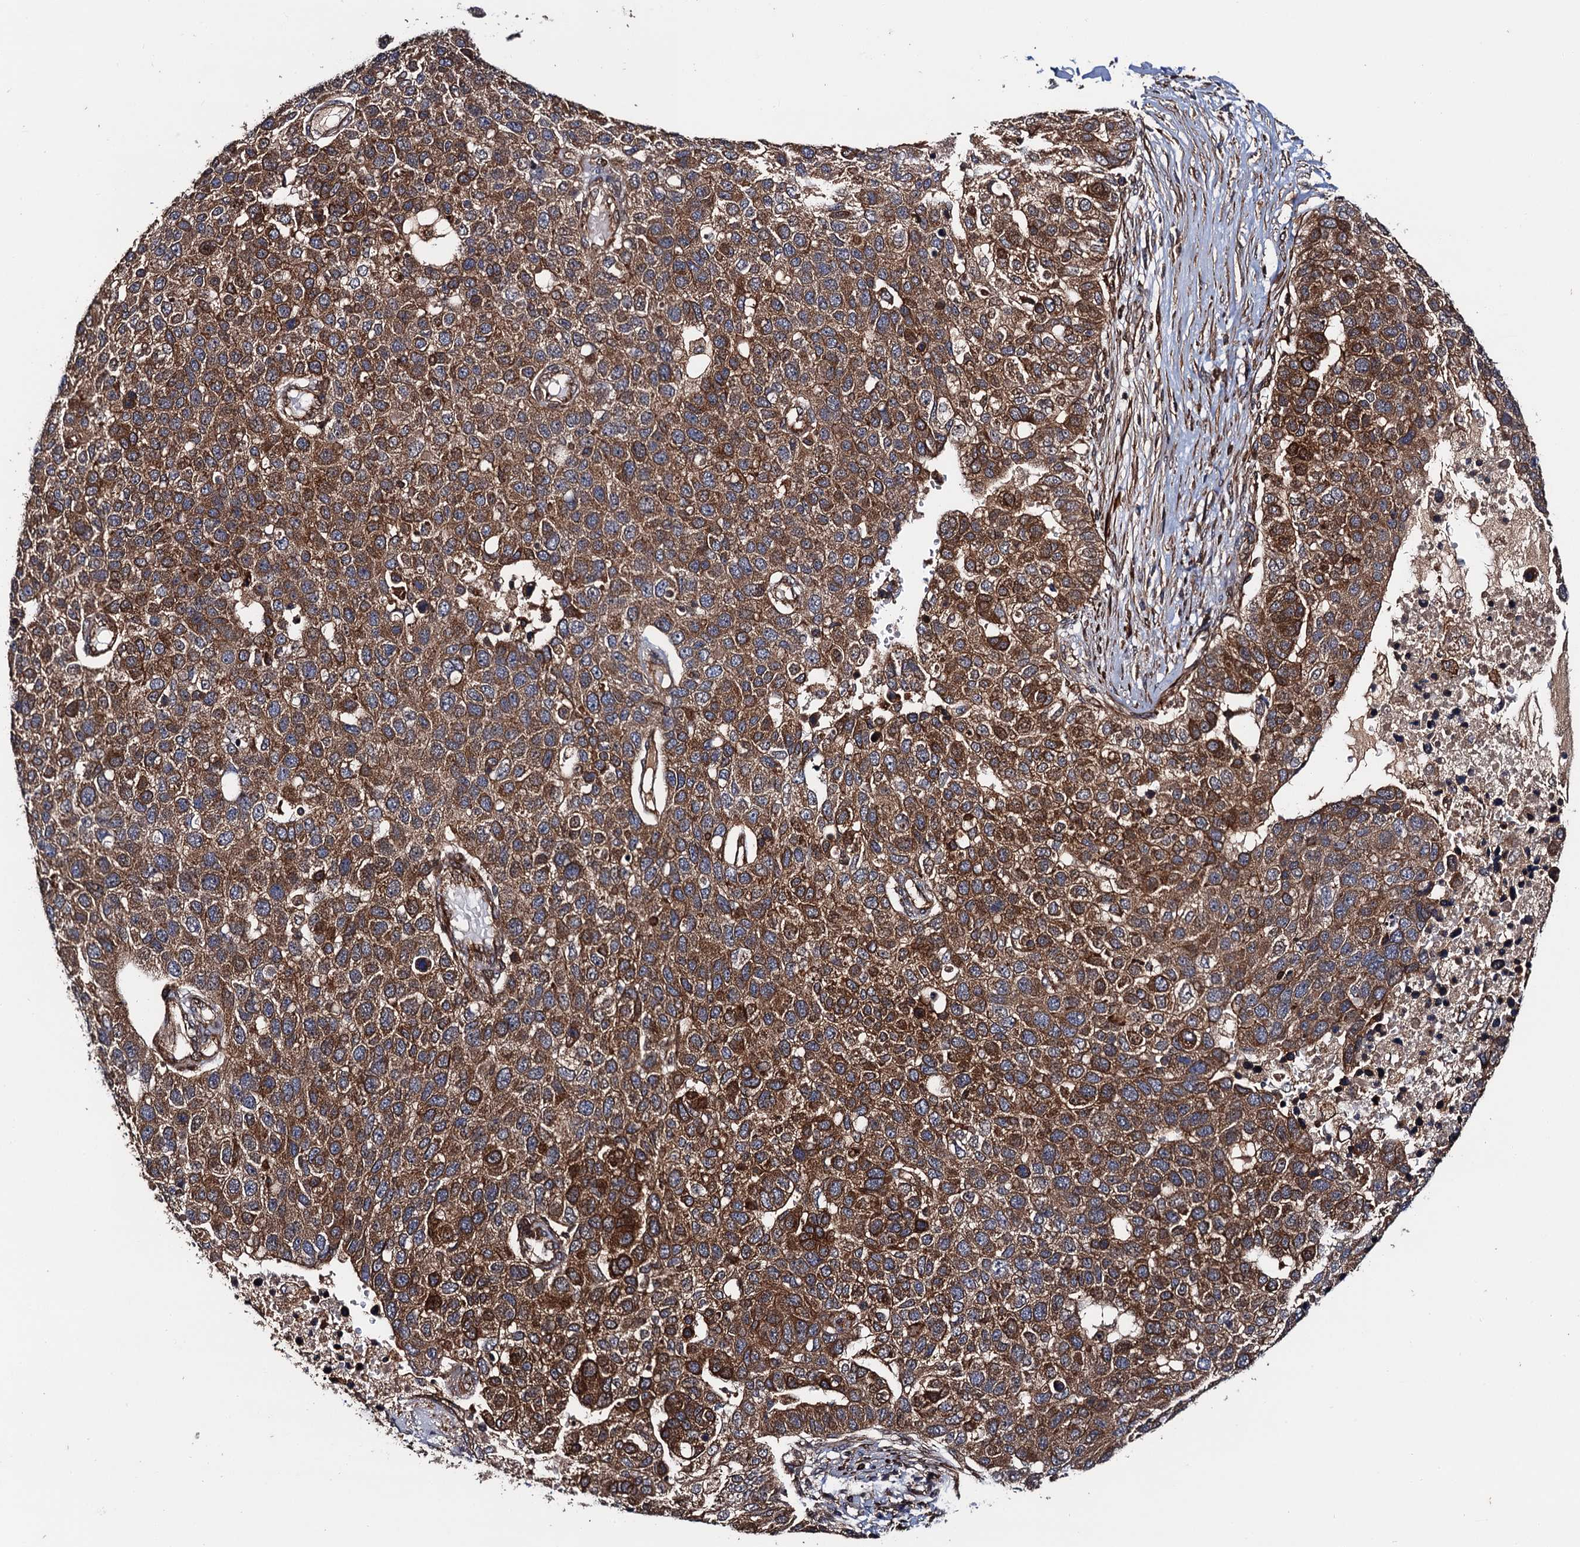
{"staining": {"intensity": "strong", "quantity": ">75%", "location": "cytoplasmic/membranous"}, "tissue": "pancreatic cancer", "cell_type": "Tumor cells", "image_type": "cancer", "snomed": [{"axis": "morphology", "description": "Adenocarcinoma, NOS"}, {"axis": "topography", "description": "Pancreas"}], "caption": "An image of human pancreatic cancer stained for a protein exhibits strong cytoplasmic/membranous brown staining in tumor cells.", "gene": "BORA", "patient": {"sex": "female", "age": 61}}